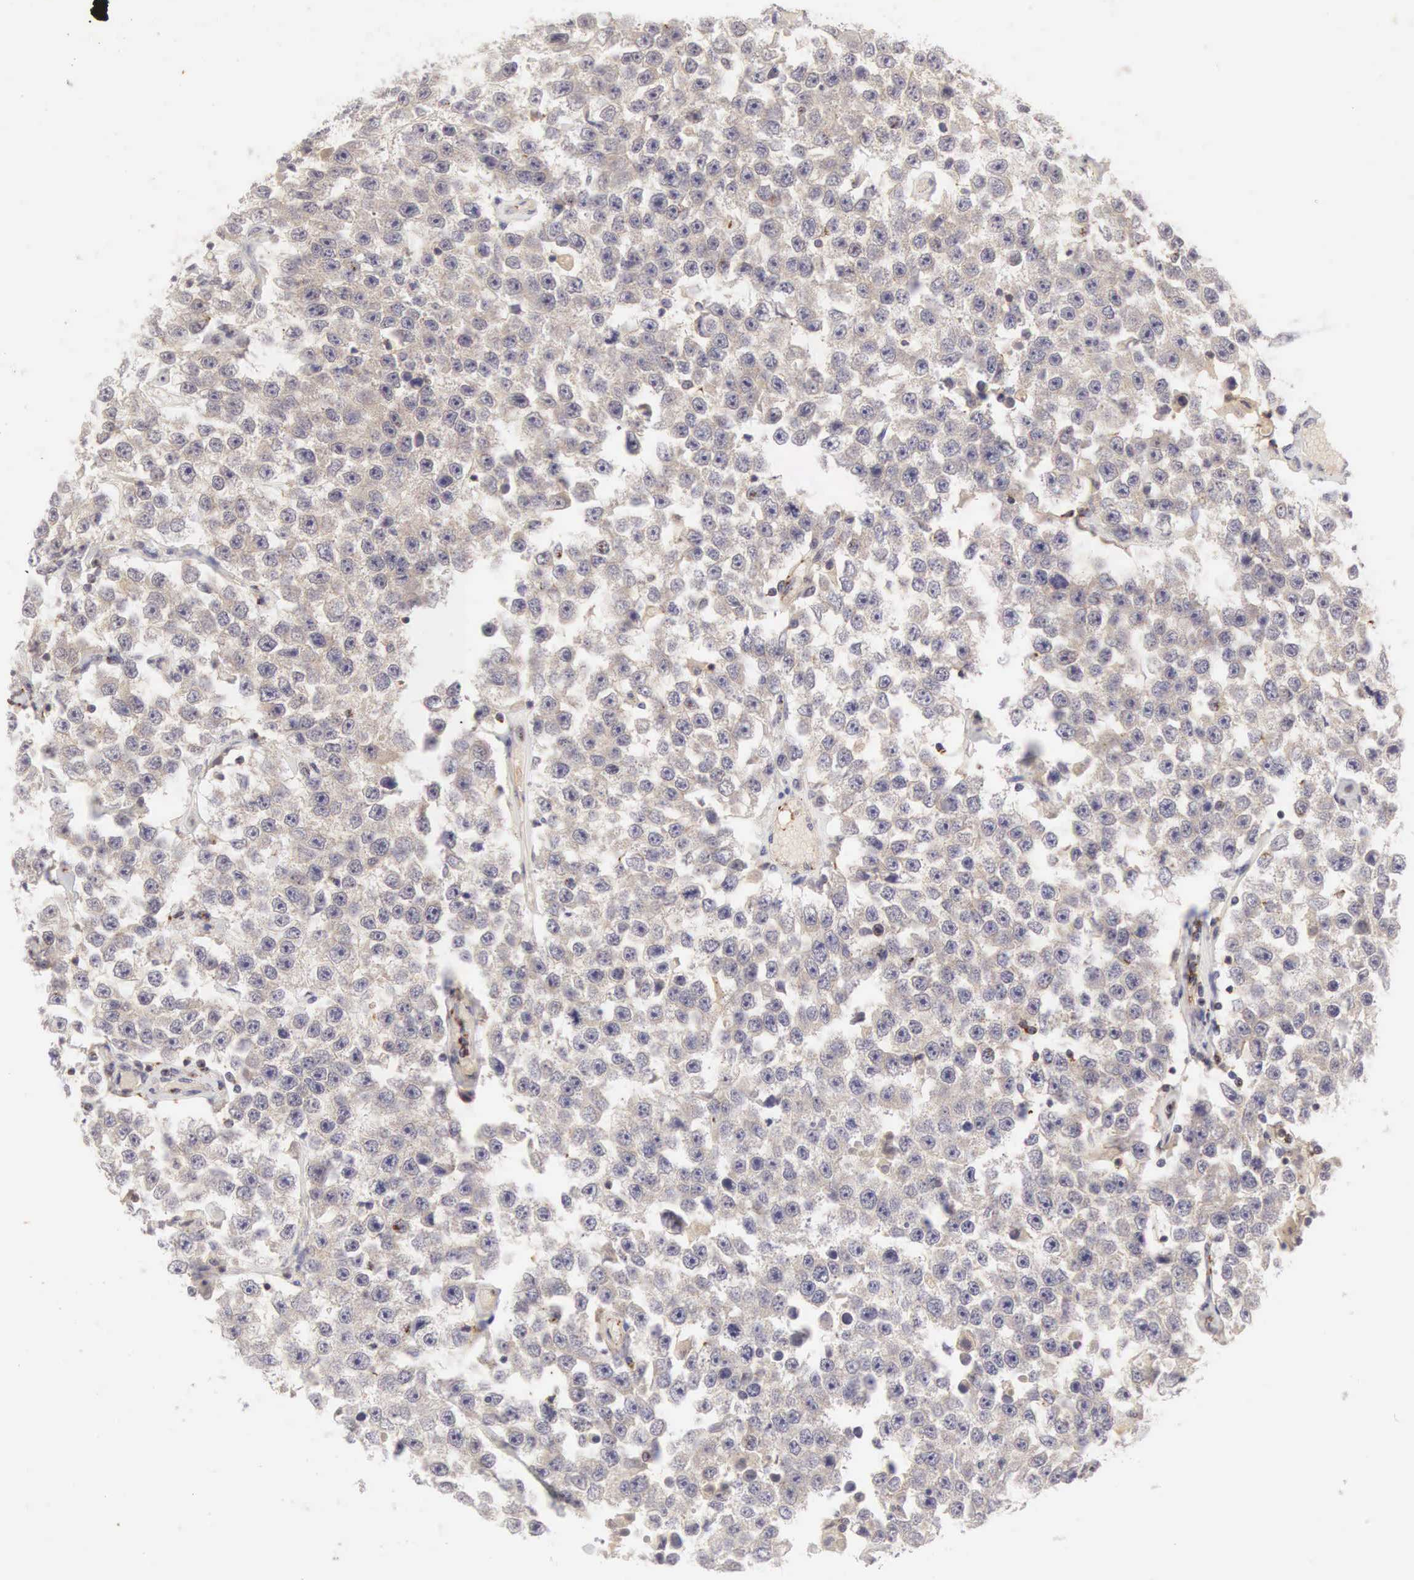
{"staining": {"intensity": "negative", "quantity": "none", "location": "none"}, "tissue": "testis cancer", "cell_type": "Tumor cells", "image_type": "cancer", "snomed": [{"axis": "morphology", "description": "Seminoma, NOS"}, {"axis": "topography", "description": "Testis"}], "caption": "Tumor cells show no significant expression in seminoma (testis).", "gene": "CD1A", "patient": {"sex": "male", "age": 52}}